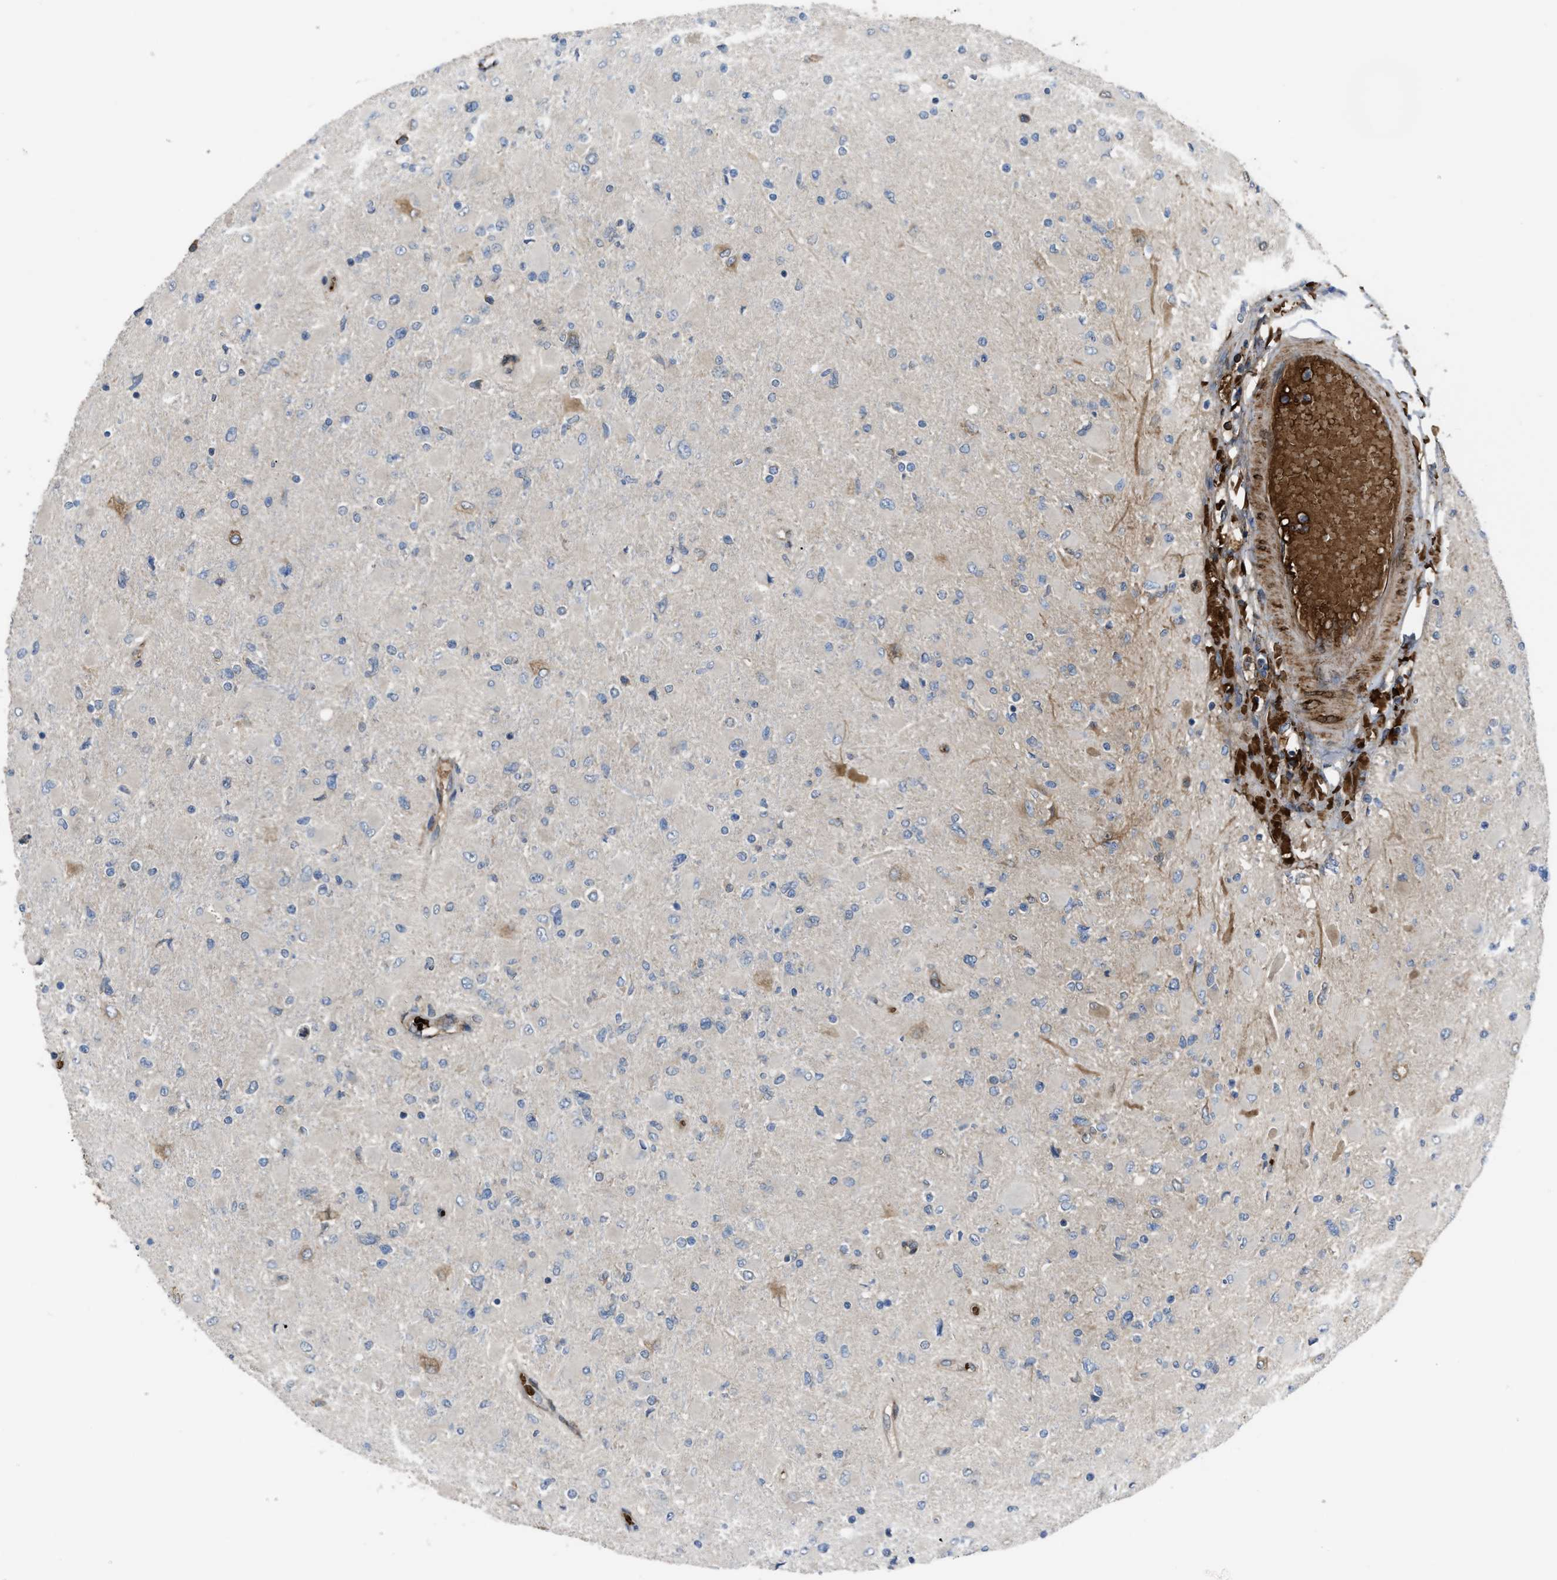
{"staining": {"intensity": "weak", "quantity": "<25%", "location": "cytoplasmic/membranous"}, "tissue": "glioma", "cell_type": "Tumor cells", "image_type": "cancer", "snomed": [{"axis": "morphology", "description": "Glioma, malignant, High grade"}, {"axis": "topography", "description": "Cerebral cortex"}], "caption": "The image exhibits no significant staining in tumor cells of malignant high-grade glioma.", "gene": "SELENOM", "patient": {"sex": "female", "age": 36}}